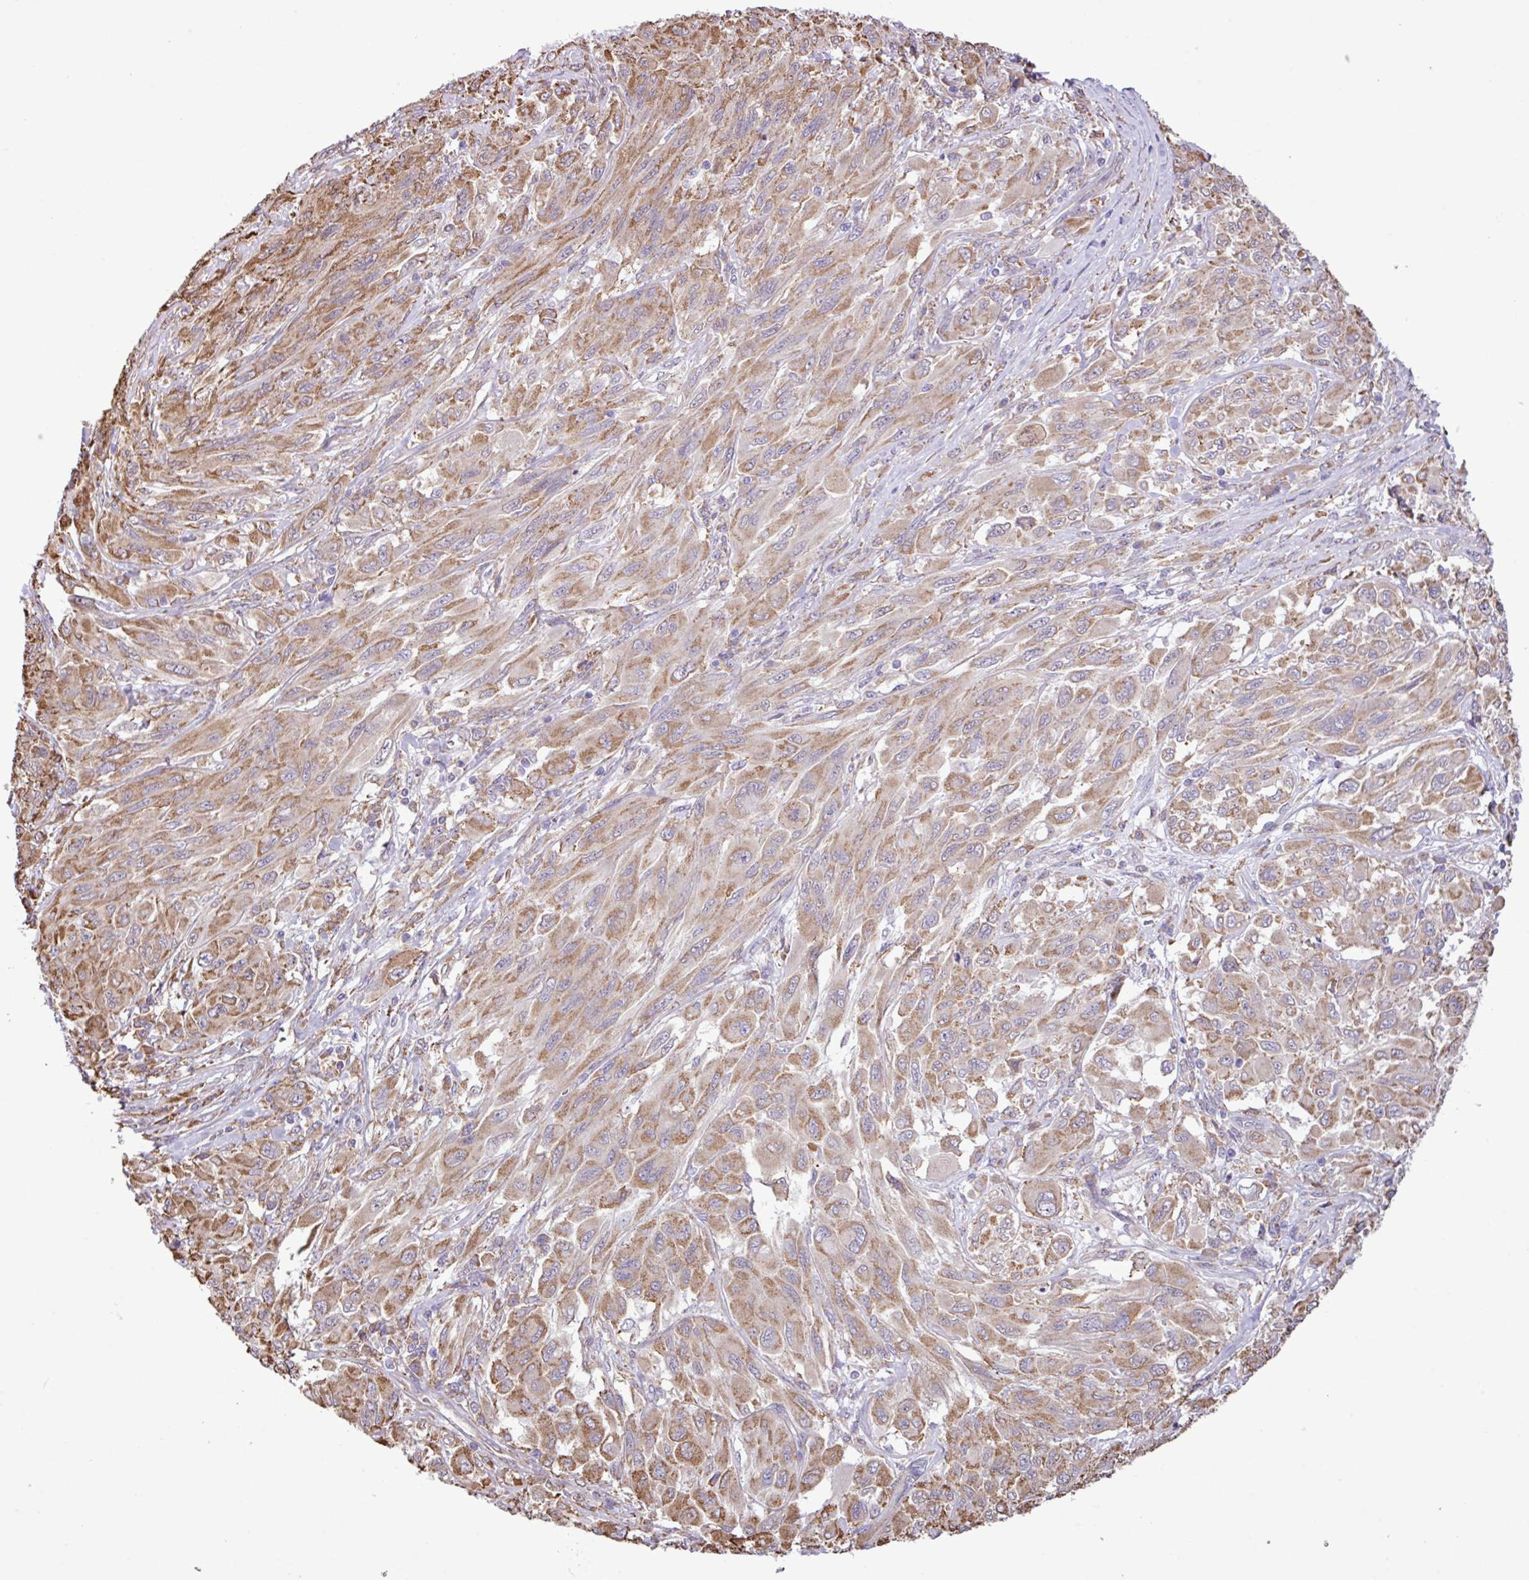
{"staining": {"intensity": "moderate", "quantity": ">75%", "location": "cytoplasmic/membranous"}, "tissue": "melanoma", "cell_type": "Tumor cells", "image_type": "cancer", "snomed": [{"axis": "morphology", "description": "Malignant melanoma, NOS"}, {"axis": "topography", "description": "Skin"}], "caption": "Protein expression analysis of malignant melanoma reveals moderate cytoplasmic/membranous staining in about >75% of tumor cells.", "gene": "ZSCAN5A", "patient": {"sex": "female", "age": 91}}